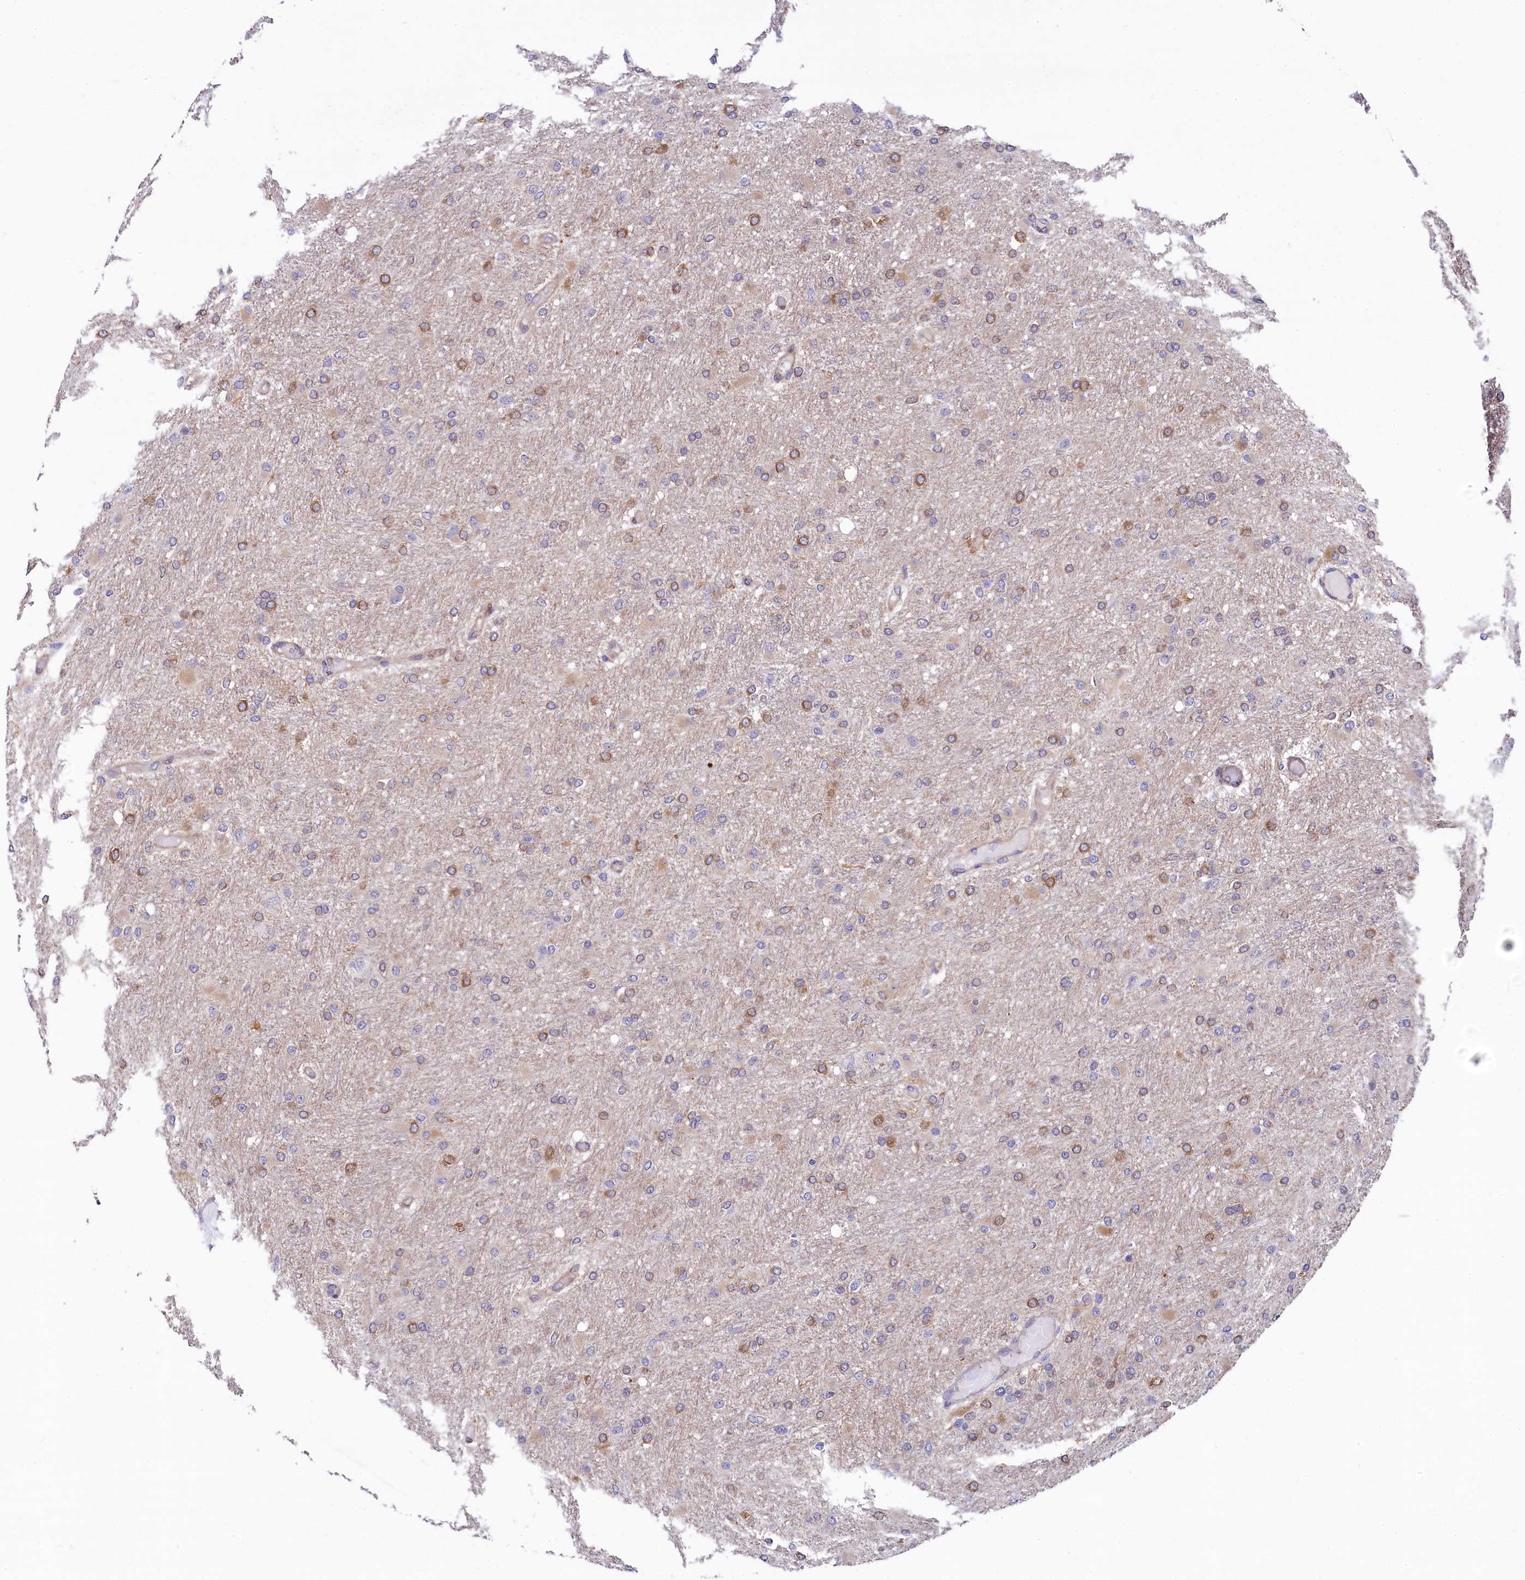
{"staining": {"intensity": "moderate", "quantity": "<25%", "location": "cytoplasmic/membranous"}, "tissue": "glioma", "cell_type": "Tumor cells", "image_type": "cancer", "snomed": [{"axis": "morphology", "description": "Glioma, malignant, High grade"}, {"axis": "topography", "description": "Cerebral cortex"}], "caption": "Glioma stained with a protein marker exhibits moderate staining in tumor cells.", "gene": "SPATA2L", "patient": {"sex": "female", "age": 36}}